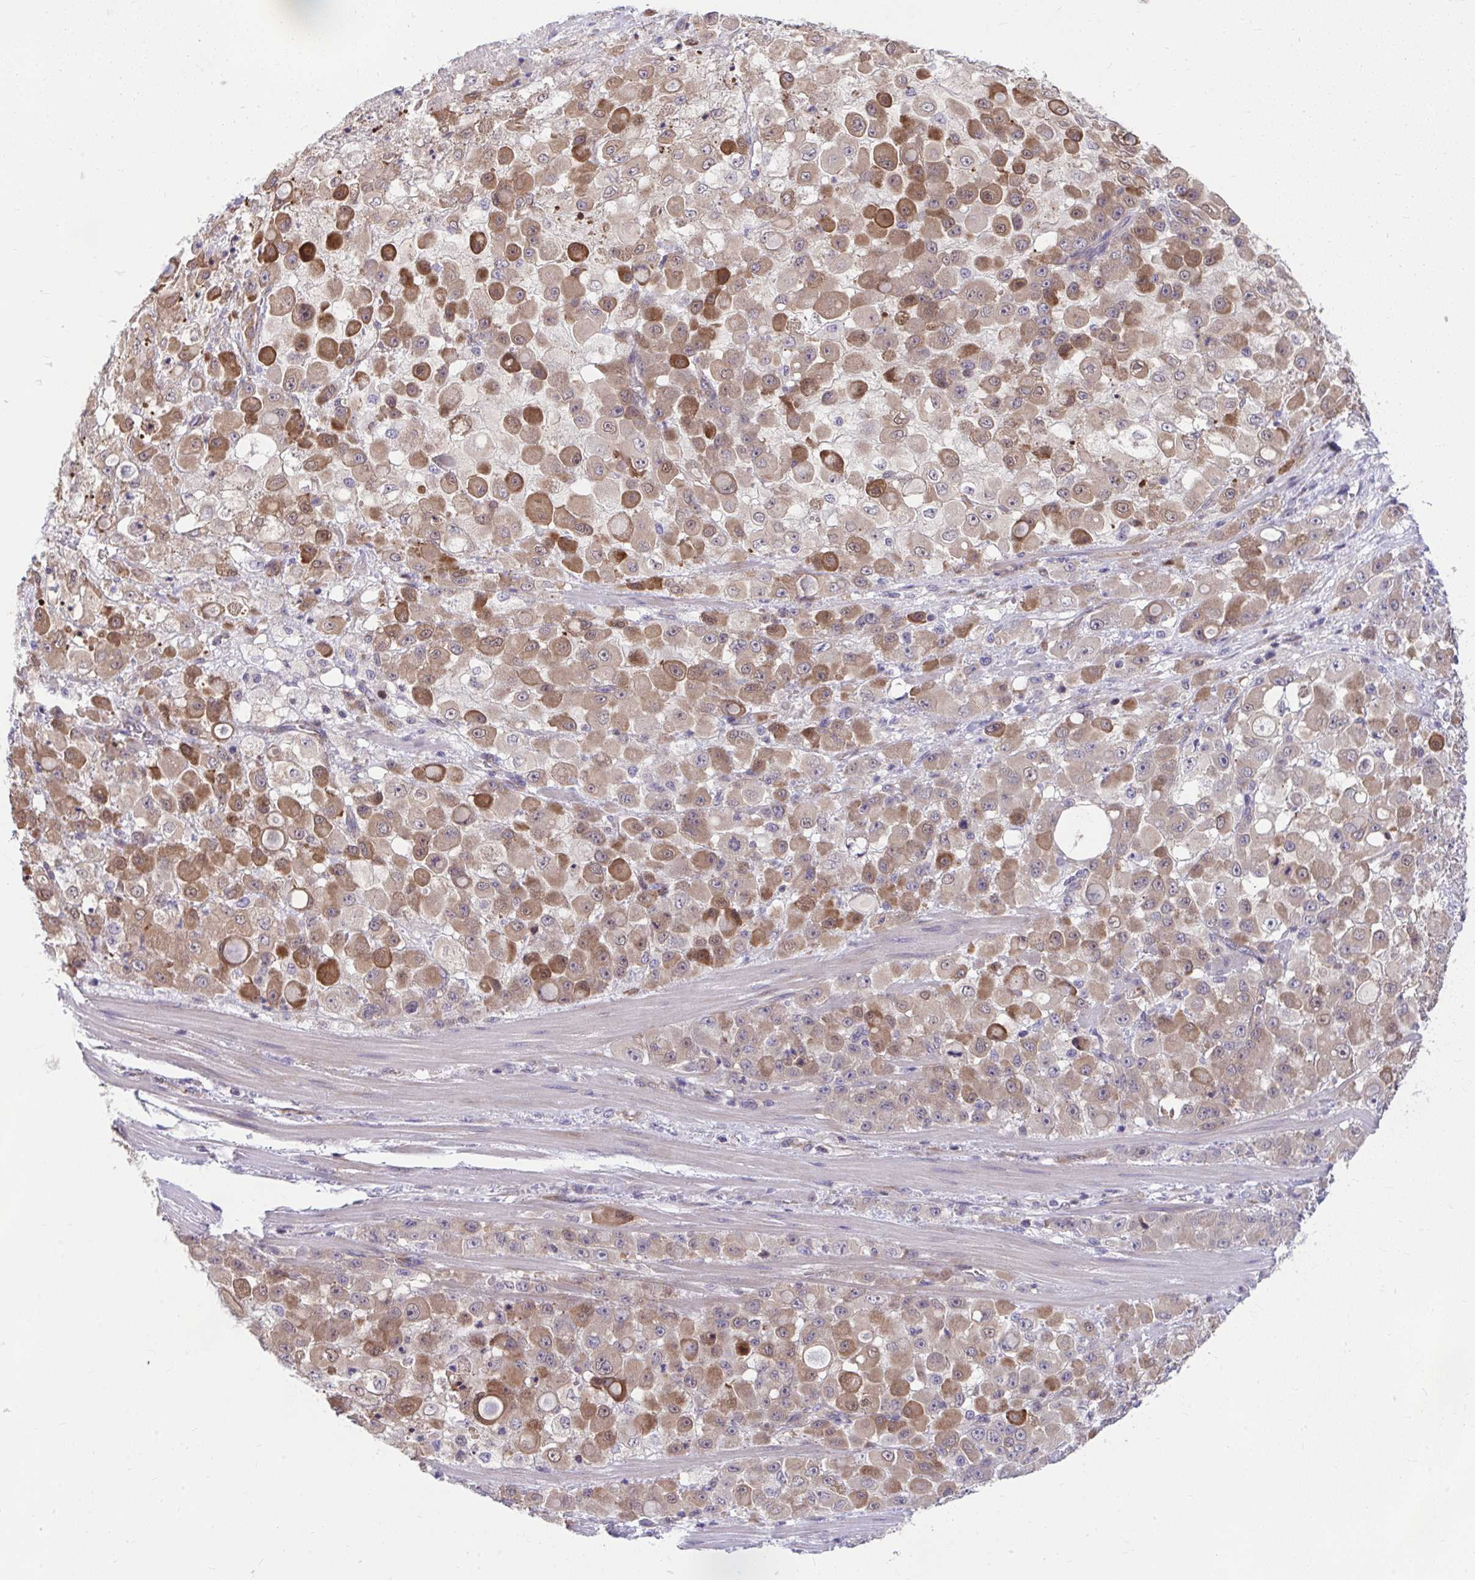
{"staining": {"intensity": "moderate", "quantity": ">75%", "location": "cytoplasmic/membranous"}, "tissue": "stomach cancer", "cell_type": "Tumor cells", "image_type": "cancer", "snomed": [{"axis": "morphology", "description": "Adenocarcinoma, NOS"}, {"axis": "topography", "description": "Stomach"}], "caption": "The immunohistochemical stain shows moderate cytoplasmic/membranous expression in tumor cells of stomach cancer (adenocarcinoma) tissue.", "gene": "PCDHB7", "patient": {"sex": "female", "age": 76}}